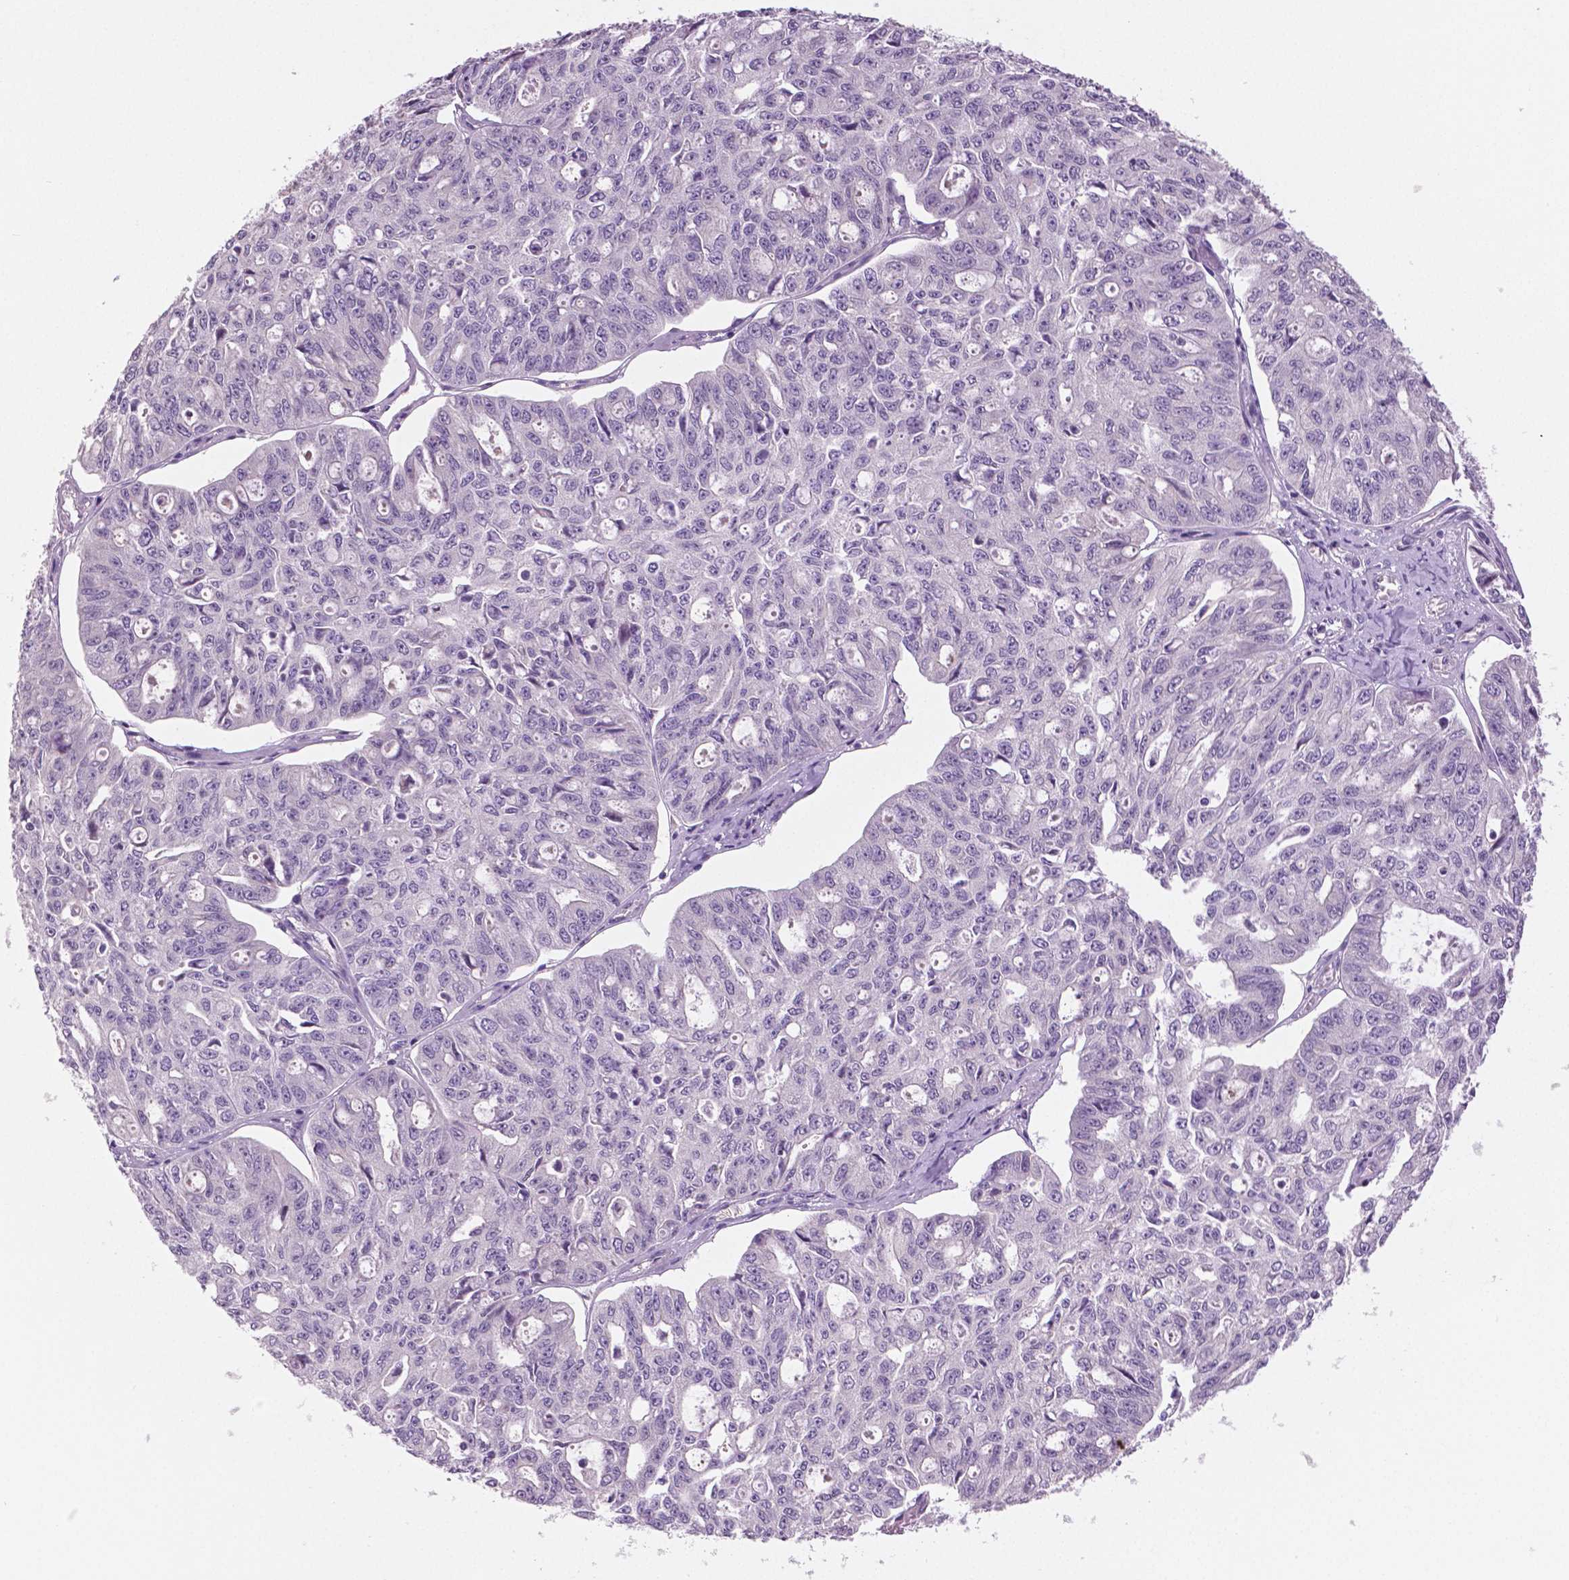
{"staining": {"intensity": "negative", "quantity": "none", "location": "none"}, "tissue": "ovarian cancer", "cell_type": "Tumor cells", "image_type": "cancer", "snomed": [{"axis": "morphology", "description": "Carcinoma, endometroid"}, {"axis": "topography", "description": "Ovary"}], "caption": "Immunohistochemical staining of ovarian cancer (endometroid carcinoma) shows no significant positivity in tumor cells.", "gene": "DNAH12", "patient": {"sex": "female", "age": 65}}